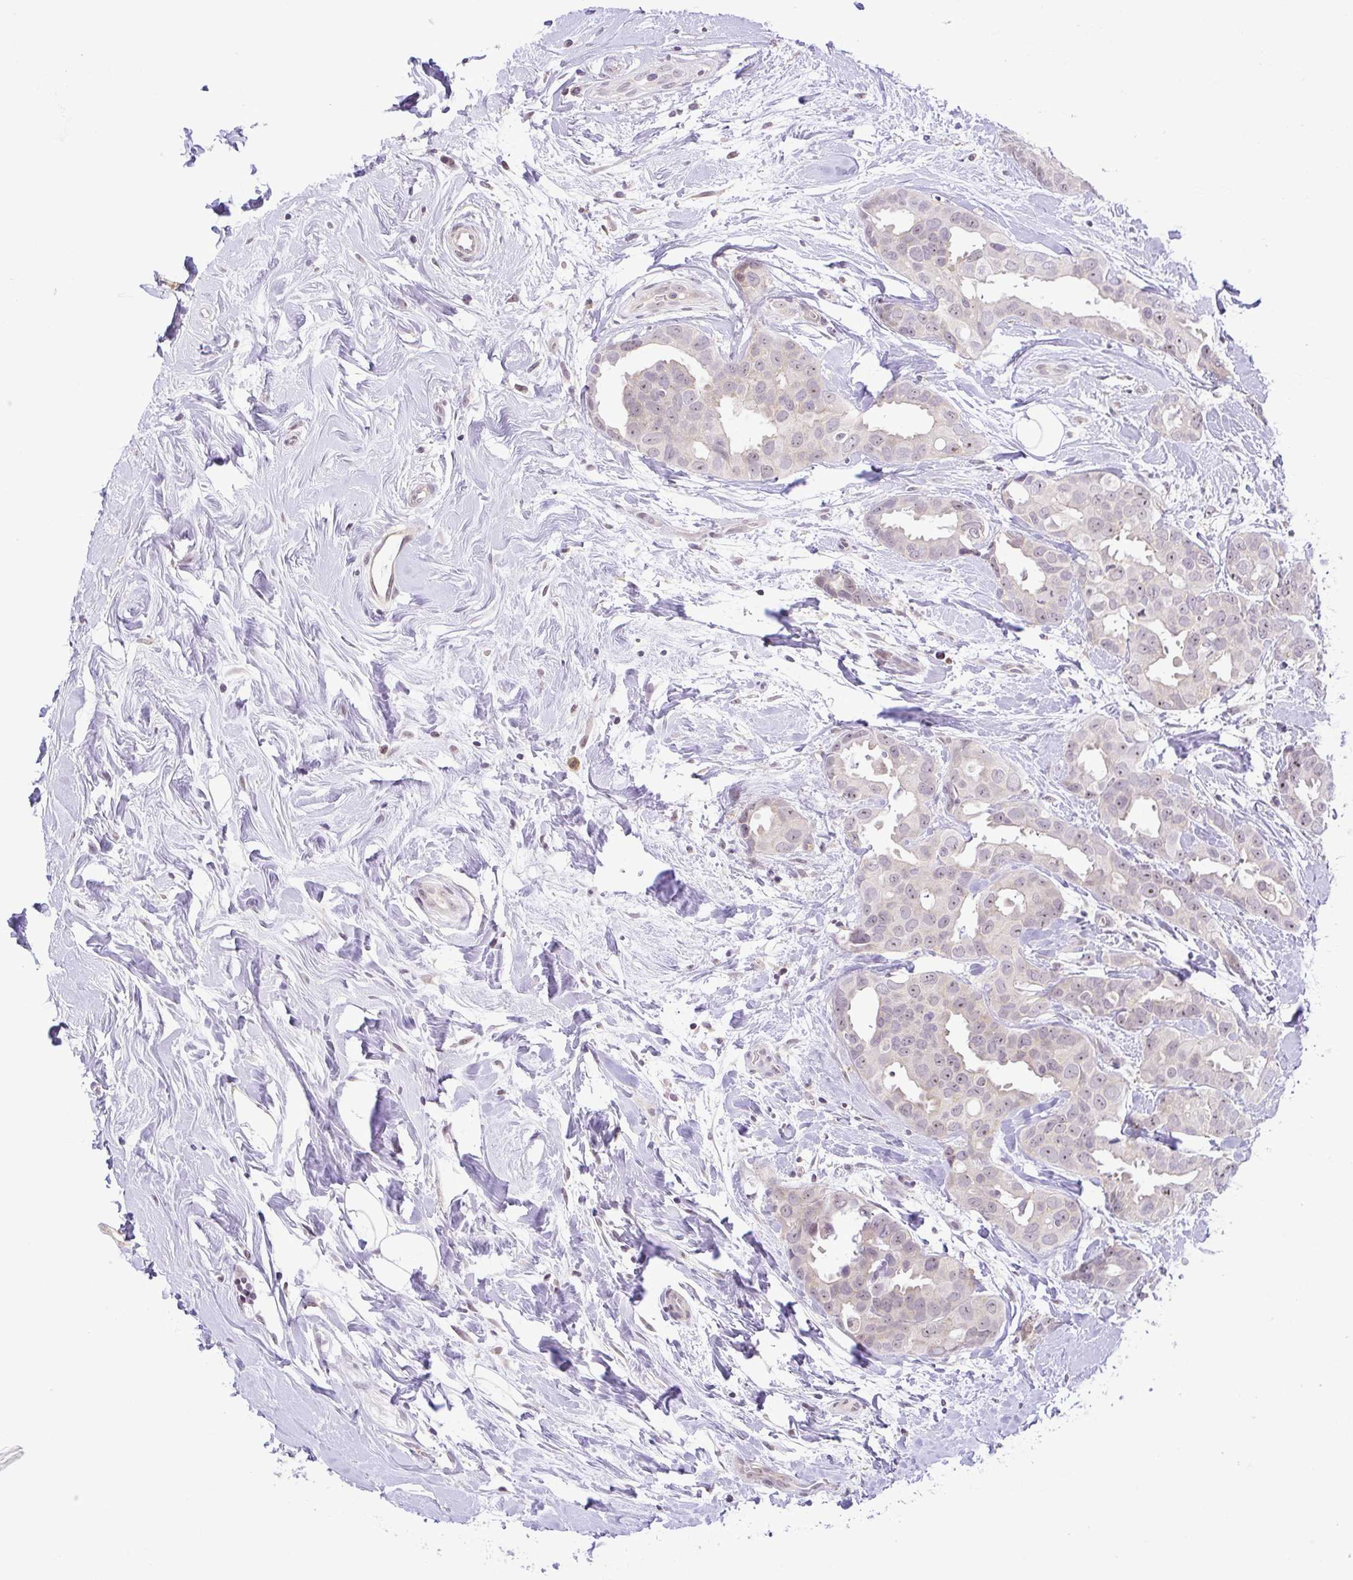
{"staining": {"intensity": "weak", "quantity": "<25%", "location": "nuclear"}, "tissue": "breast cancer", "cell_type": "Tumor cells", "image_type": "cancer", "snomed": [{"axis": "morphology", "description": "Duct carcinoma"}, {"axis": "topography", "description": "Breast"}], "caption": "IHC histopathology image of neoplastic tissue: human breast cancer (intraductal carcinoma) stained with DAB (3,3'-diaminobenzidine) reveals no significant protein staining in tumor cells. (DAB (3,3'-diaminobenzidine) immunohistochemistry (IHC) visualized using brightfield microscopy, high magnification).", "gene": "RSL24D1", "patient": {"sex": "female", "age": 45}}